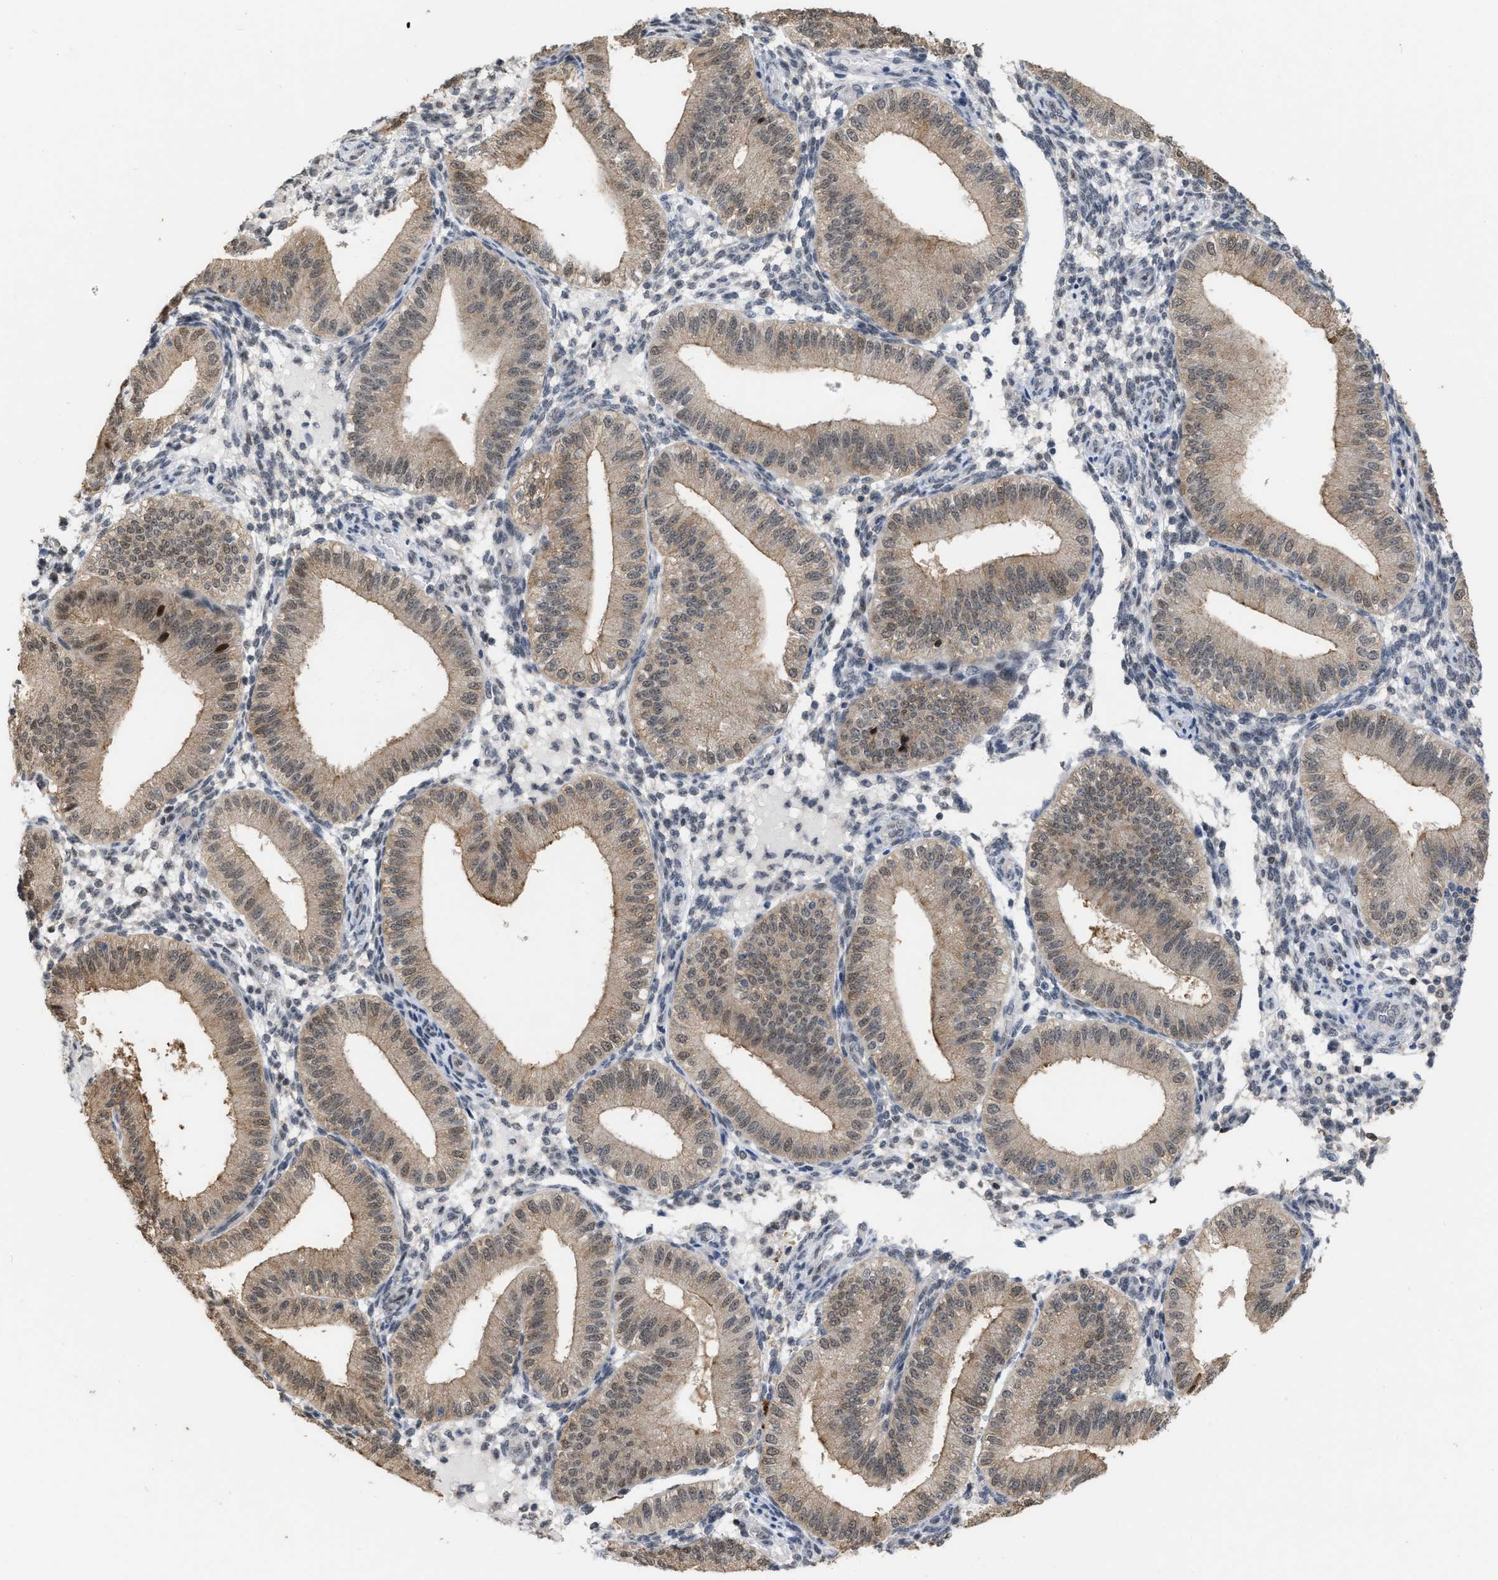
{"staining": {"intensity": "weak", "quantity": "<25%", "location": "nuclear"}, "tissue": "endometrium", "cell_type": "Cells in endometrial stroma", "image_type": "normal", "snomed": [{"axis": "morphology", "description": "Normal tissue, NOS"}, {"axis": "topography", "description": "Endometrium"}], "caption": "This is an immunohistochemistry (IHC) image of unremarkable endometrium. There is no positivity in cells in endometrial stroma.", "gene": "BAIAP2L1", "patient": {"sex": "female", "age": 39}}